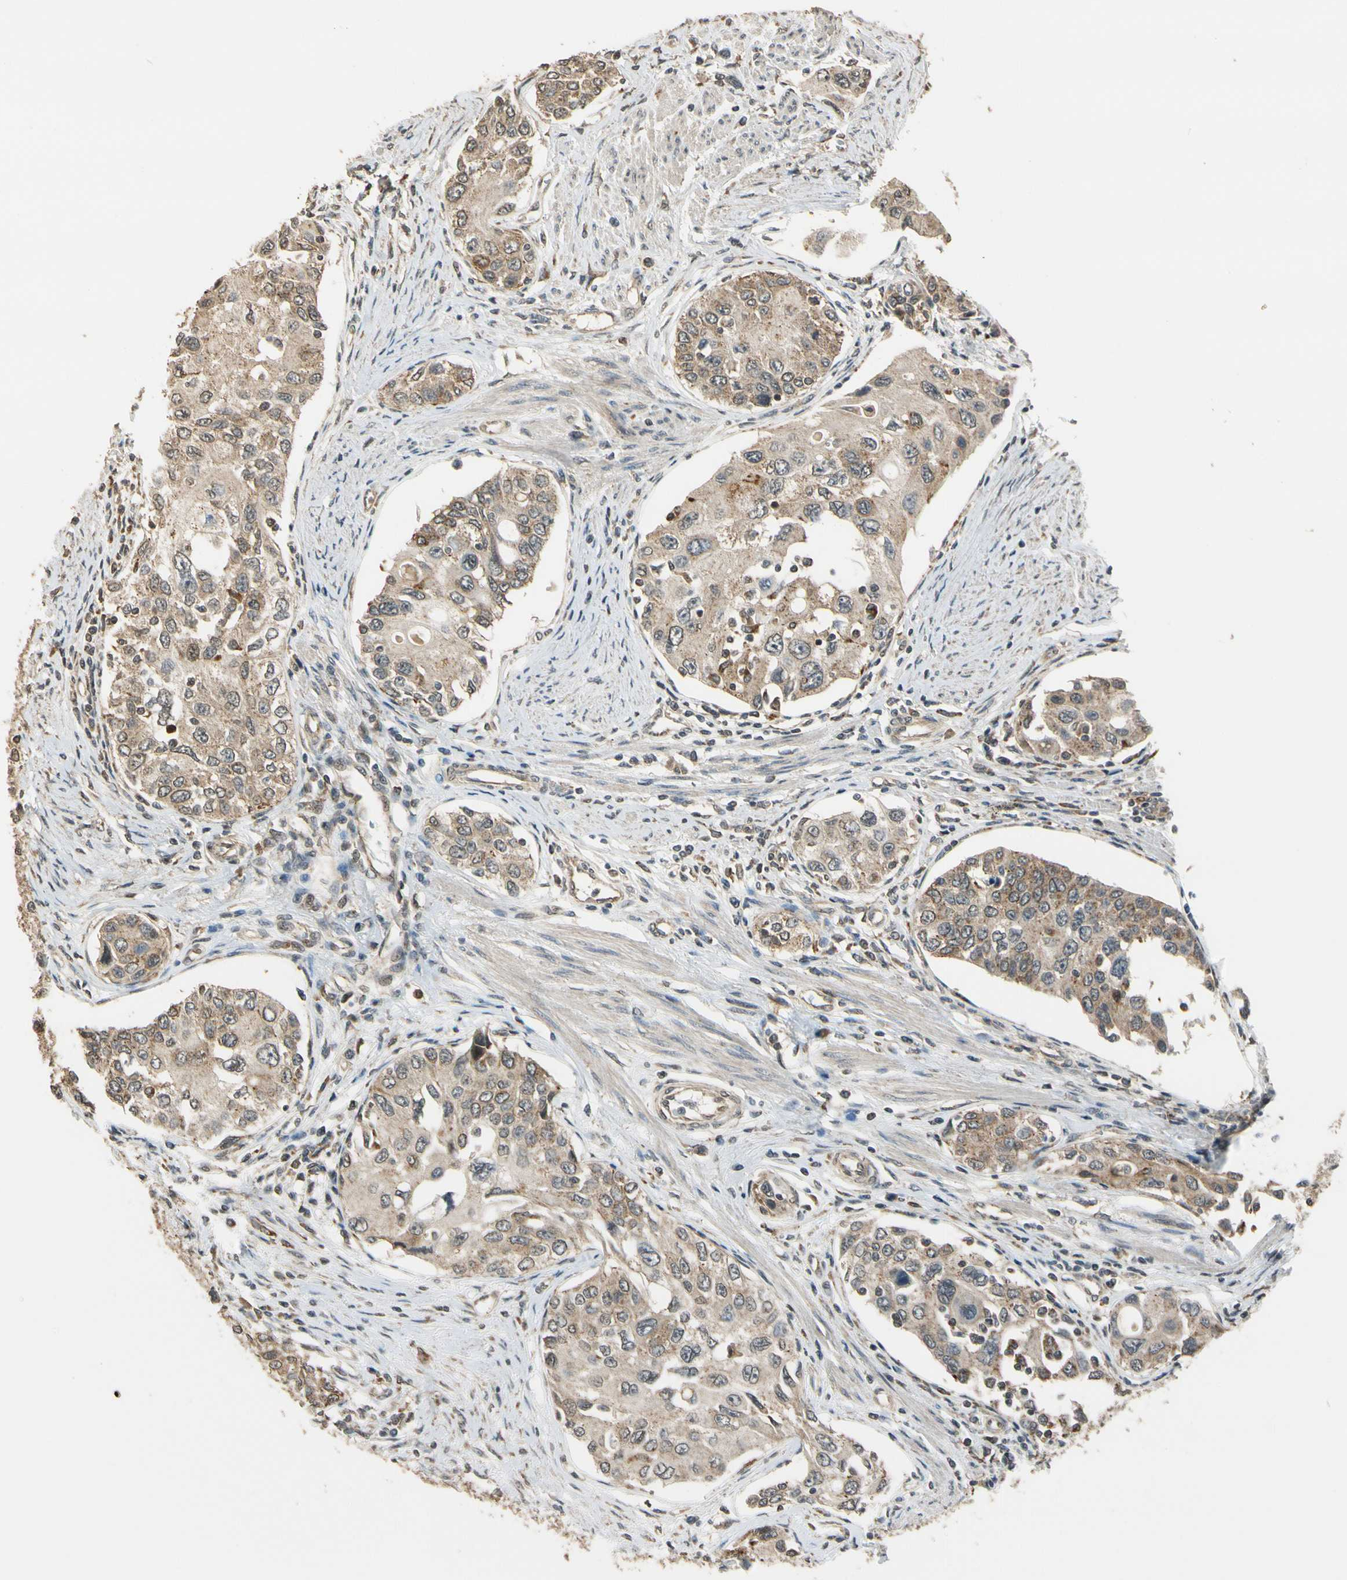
{"staining": {"intensity": "weak", "quantity": ">75%", "location": "cytoplasmic/membranous"}, "tissue": "urothelial cancer", "cell_type": "Tumor cells", "image_type": "cancer", "snomed": [{"axis": "morphology", "description": "Urothelial carcinoma, High grade"}, {"axis": "topography", "description": "Urinary bladder"}], "caption": "DAB immunohistochemical staining of high-grade urothelial carcinoma reveals weak cytoplasmic/membranous protein staining in about >75% of tumor cells.", "gene": "LAMTOR1", "patient": {"sex": "female", "age": 56}}